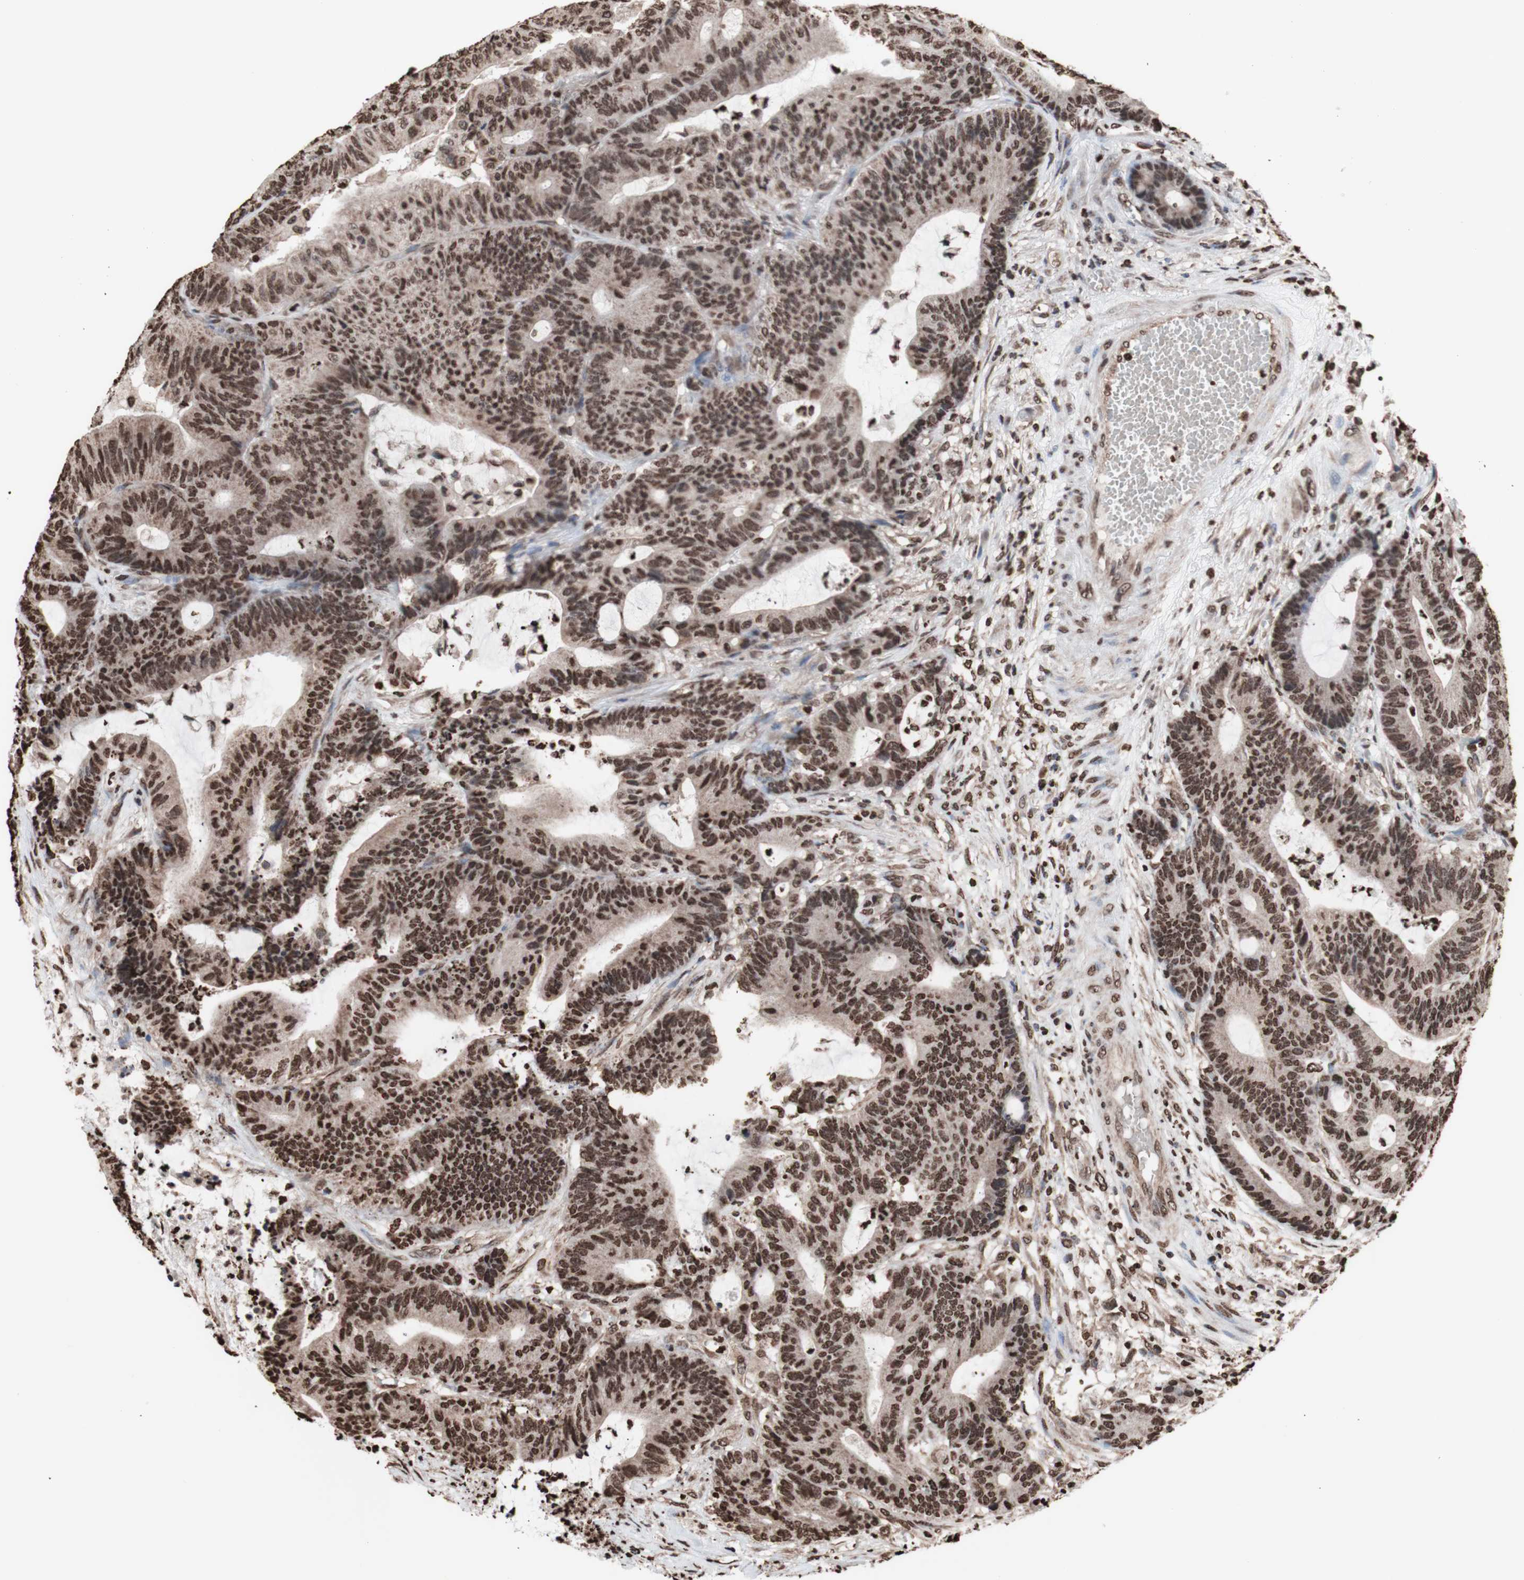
{"staining": {"intensity": "moderate", "quantity": ">75%", "location": "cytoplasmic/membranous,nuclear"}, "tissue": "colorectal cancer", "cell_type": "Tumor cells", "image_type": "cancer", "snomed": [{"axis": "morphology", "description": "Adenocarcinoma, NOS"}, {"axis": "topography", "description": "Colon"}], "caption": "Moderate cytoplasmic/membranous and nuclear protein expression is seen in approximately >75% of tumor cells in colorectal adenocarcinoma.", "gene": "SNAI2", "patient": {"sex": "female", "age": 84}}